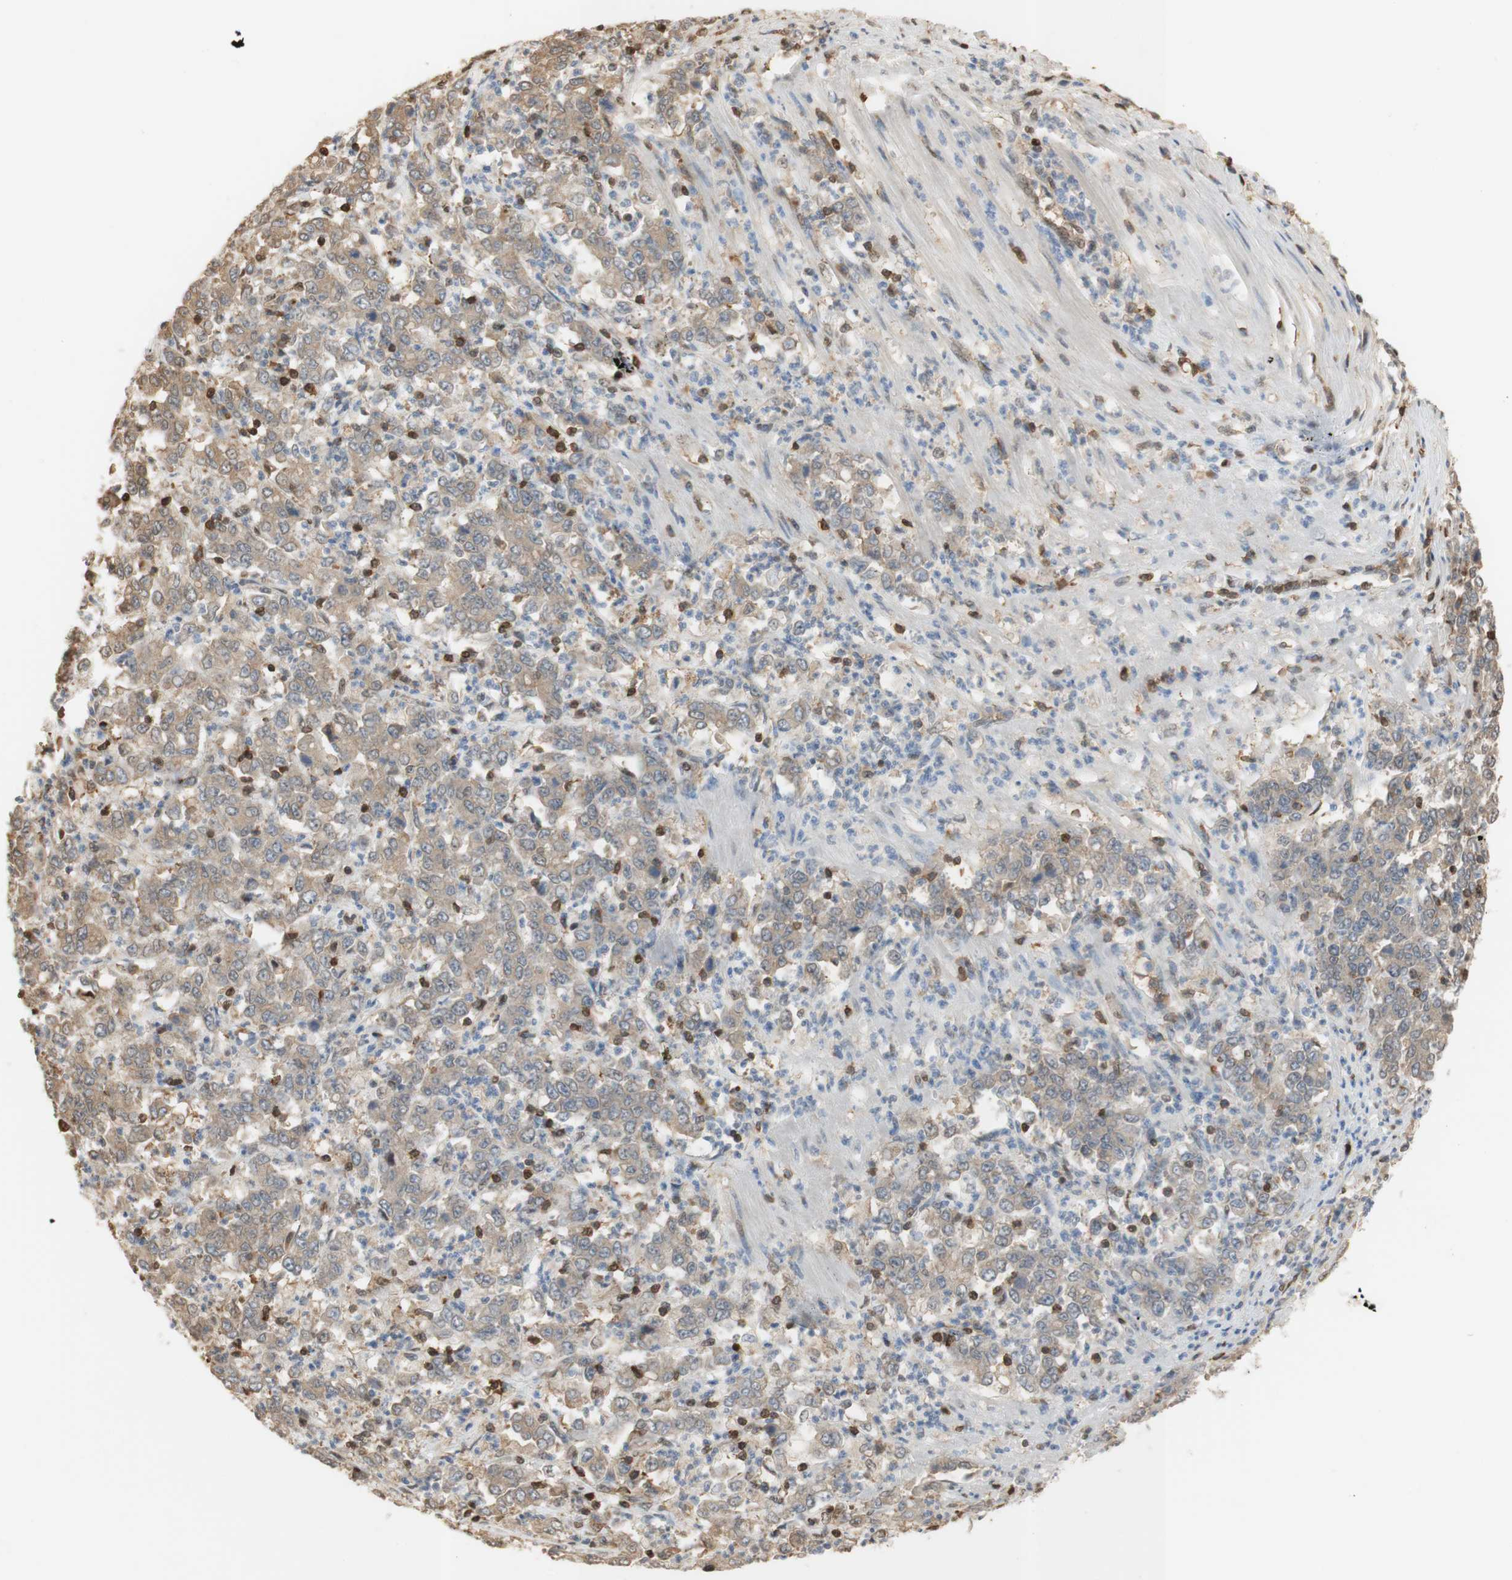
{"staining": {"intensity": "weak", "quantity": ">75%", "location": "cytoplasmic/membranous"}, "tissue": "stomach cancer", "cell_type": "Tumor cells", "image_type": "cancer", "snomed": [{"axis": "morphology", "description": "Adenocarcinoma, NOS"}, {"axis": "topography", "description": "Stomach, lower"}], "caption": "Adenocarcinoma (stomach) stained for a protein (brown) displays weak cytoplasmic/membranous positive positivity in about >75% of tumor cells.", "gene": "NAP1L4", "patient": {"sex": "female", "age": 71}}